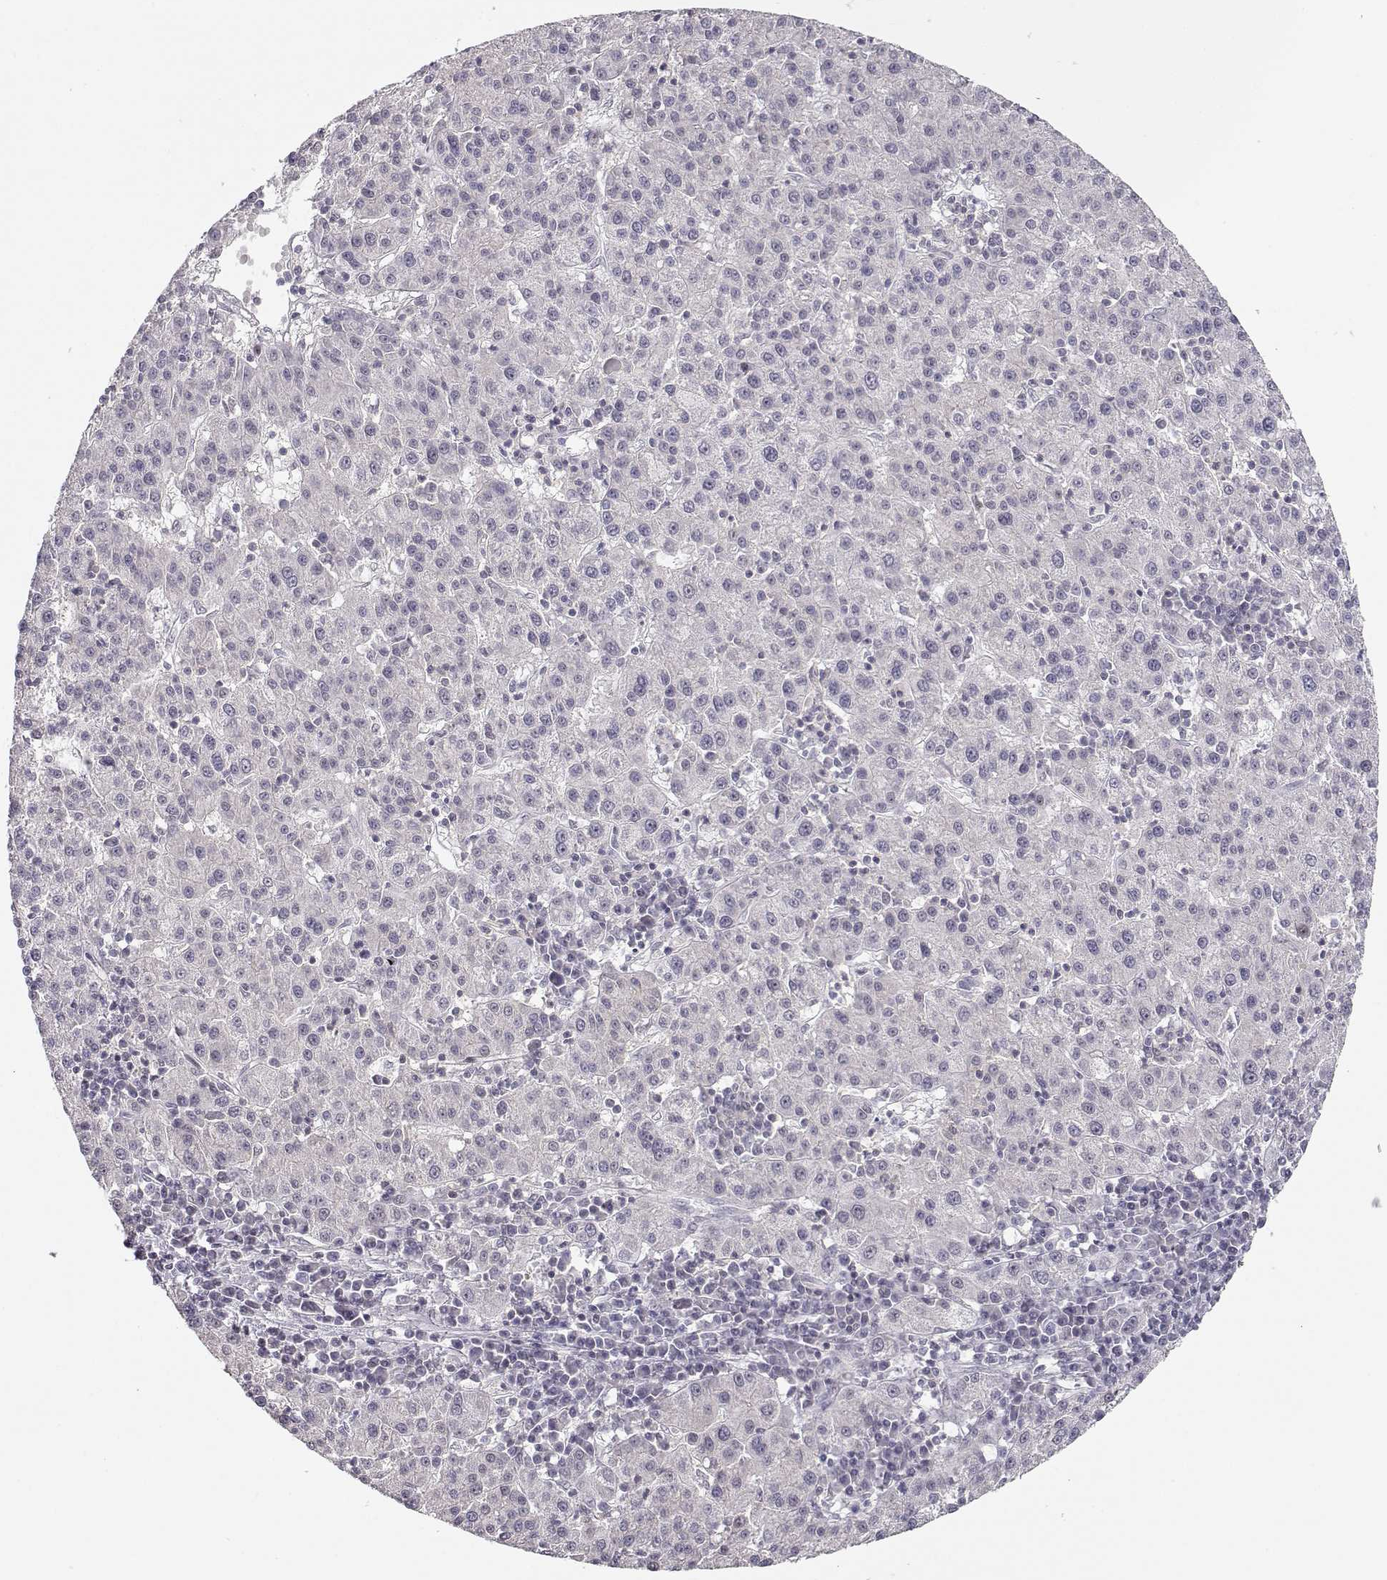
{"staining": {"intensity": "negative", "quantity": "none", "location": "none"}, "tissue": "liver cancer", "cell_type": "Tumor cells", "image_type": "cancer", "snomed": [{"axis": "morphology", "description": "Carcinoma, Hepatocellular, NOS"}, {"axis": "topography", "description": "Liver"}], "caption": "This is an immunohistochemistry (IHC) image of human liver cancer. There is no expression in tumor cells.", "gene": "TEPP", "patient": {"sex": "female", "age": 60}}